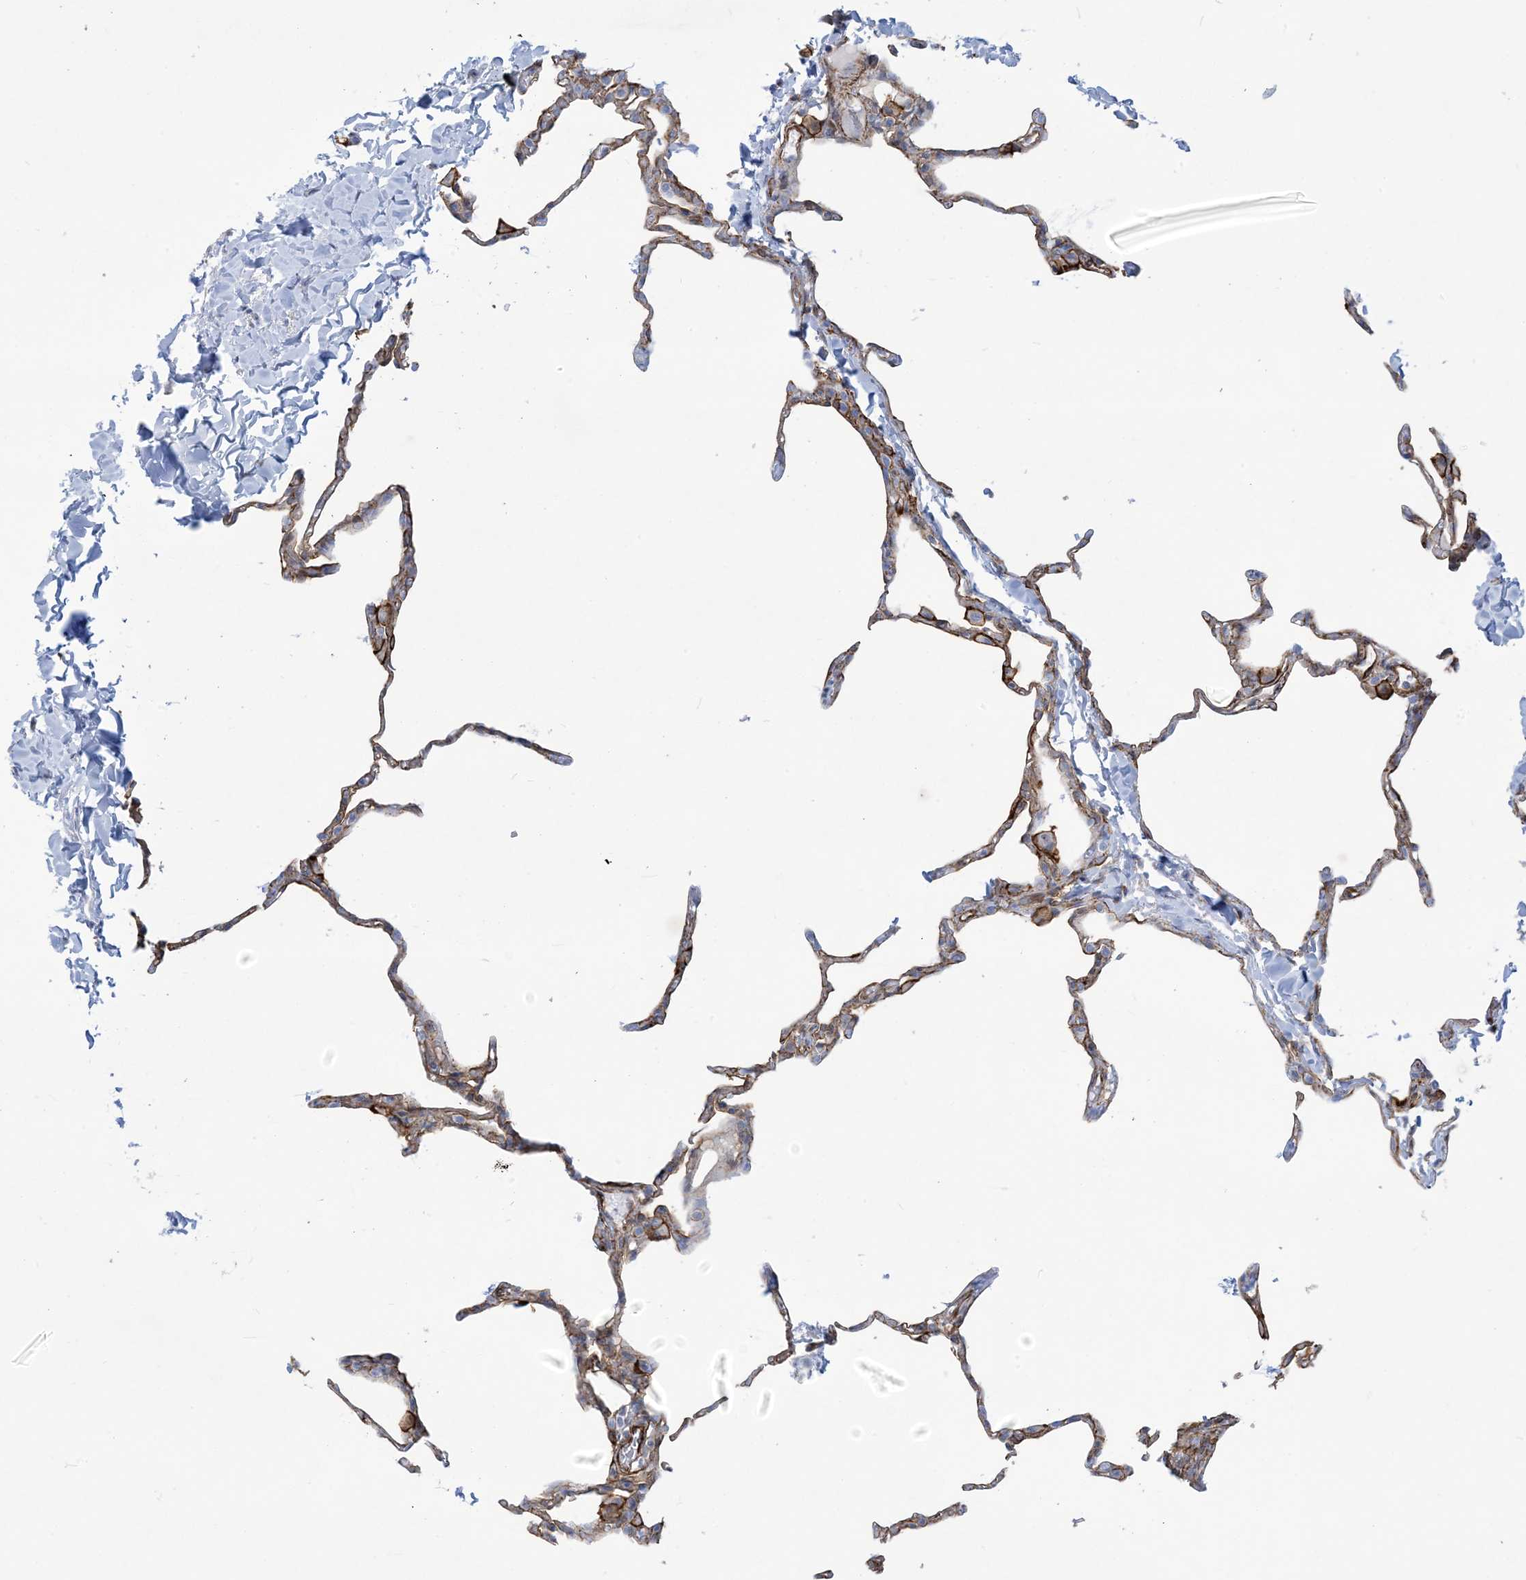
{"staining": {"intensity": "moderate", "quantity": "25%-75%", "location": "cytoplasmic/membranous"}, "tissue": "lung", "cell_type": "Alveolar cells", "image_type": "normal", "snomed": [{"axis": "morphology", "description": "Normal tissue, NOS"}, {"axis": "topography", "description": "Lung"}], "caption": "Immunohistochemical staining of unremarkable human lung exhibits medium levels of moderate cytoplasmic/membranous expression in approximately 25%-75% of alveolar cells.", "gene": "B3GNT7", "patient": {"sex": "male", "age": 20}}